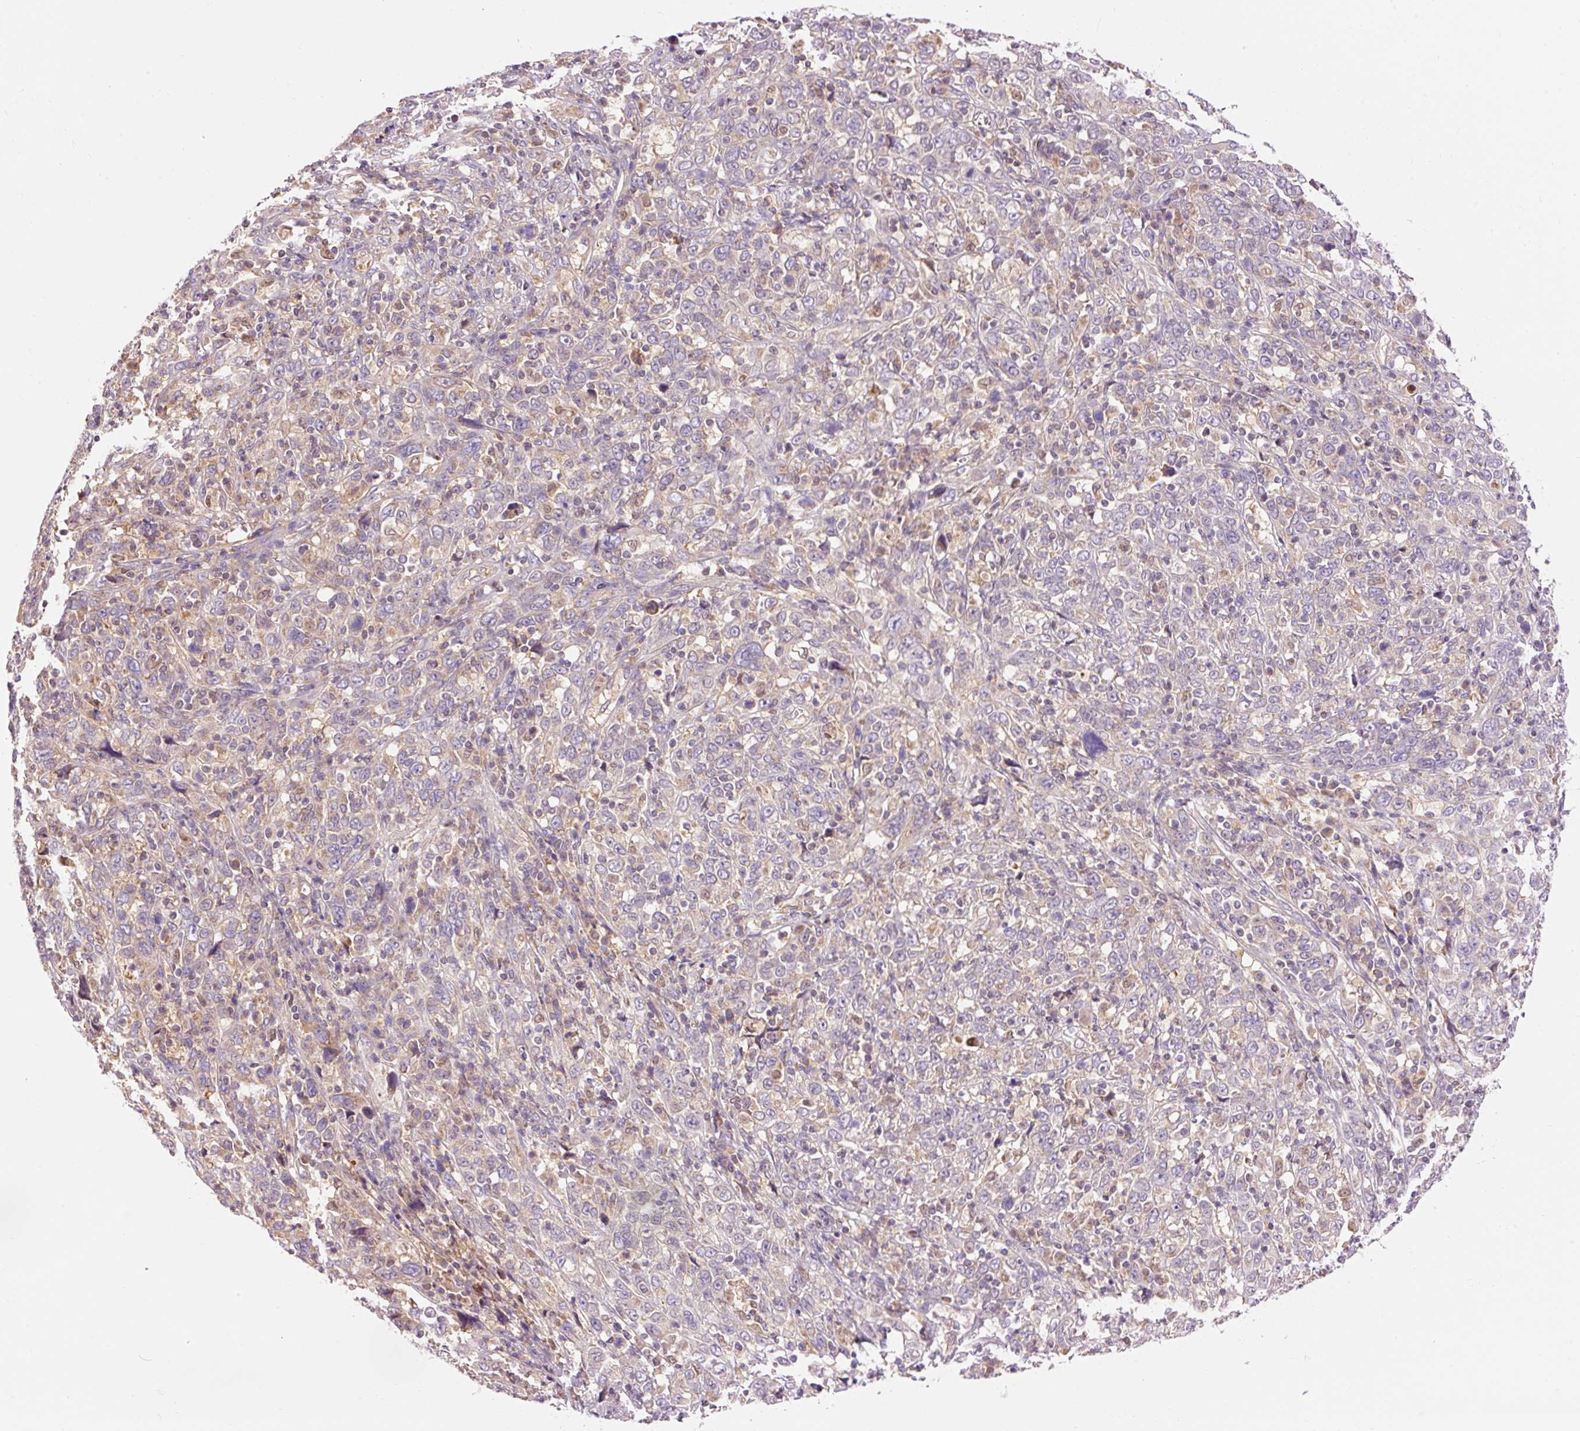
{"staining": {"intensity": "negative", "quantity": "none", "location": "none"}, "tissue": "cervical cancer", "cell_type": "Tumor cells", "image_type": "cancer", "snomed": [{"axis": "morphology", "description": "Squamous cell carcinoma, NOS"}, {"axis": "topography", "description": "Cervix"}], "caption": "DAB (3,3'-diaminobenzidine) immunohistochemical staining of cervical cancer demonstrates no significant staining in tumor cells.", "gene": "IMMT", "patient": {"sex": "female", "age": 46}}